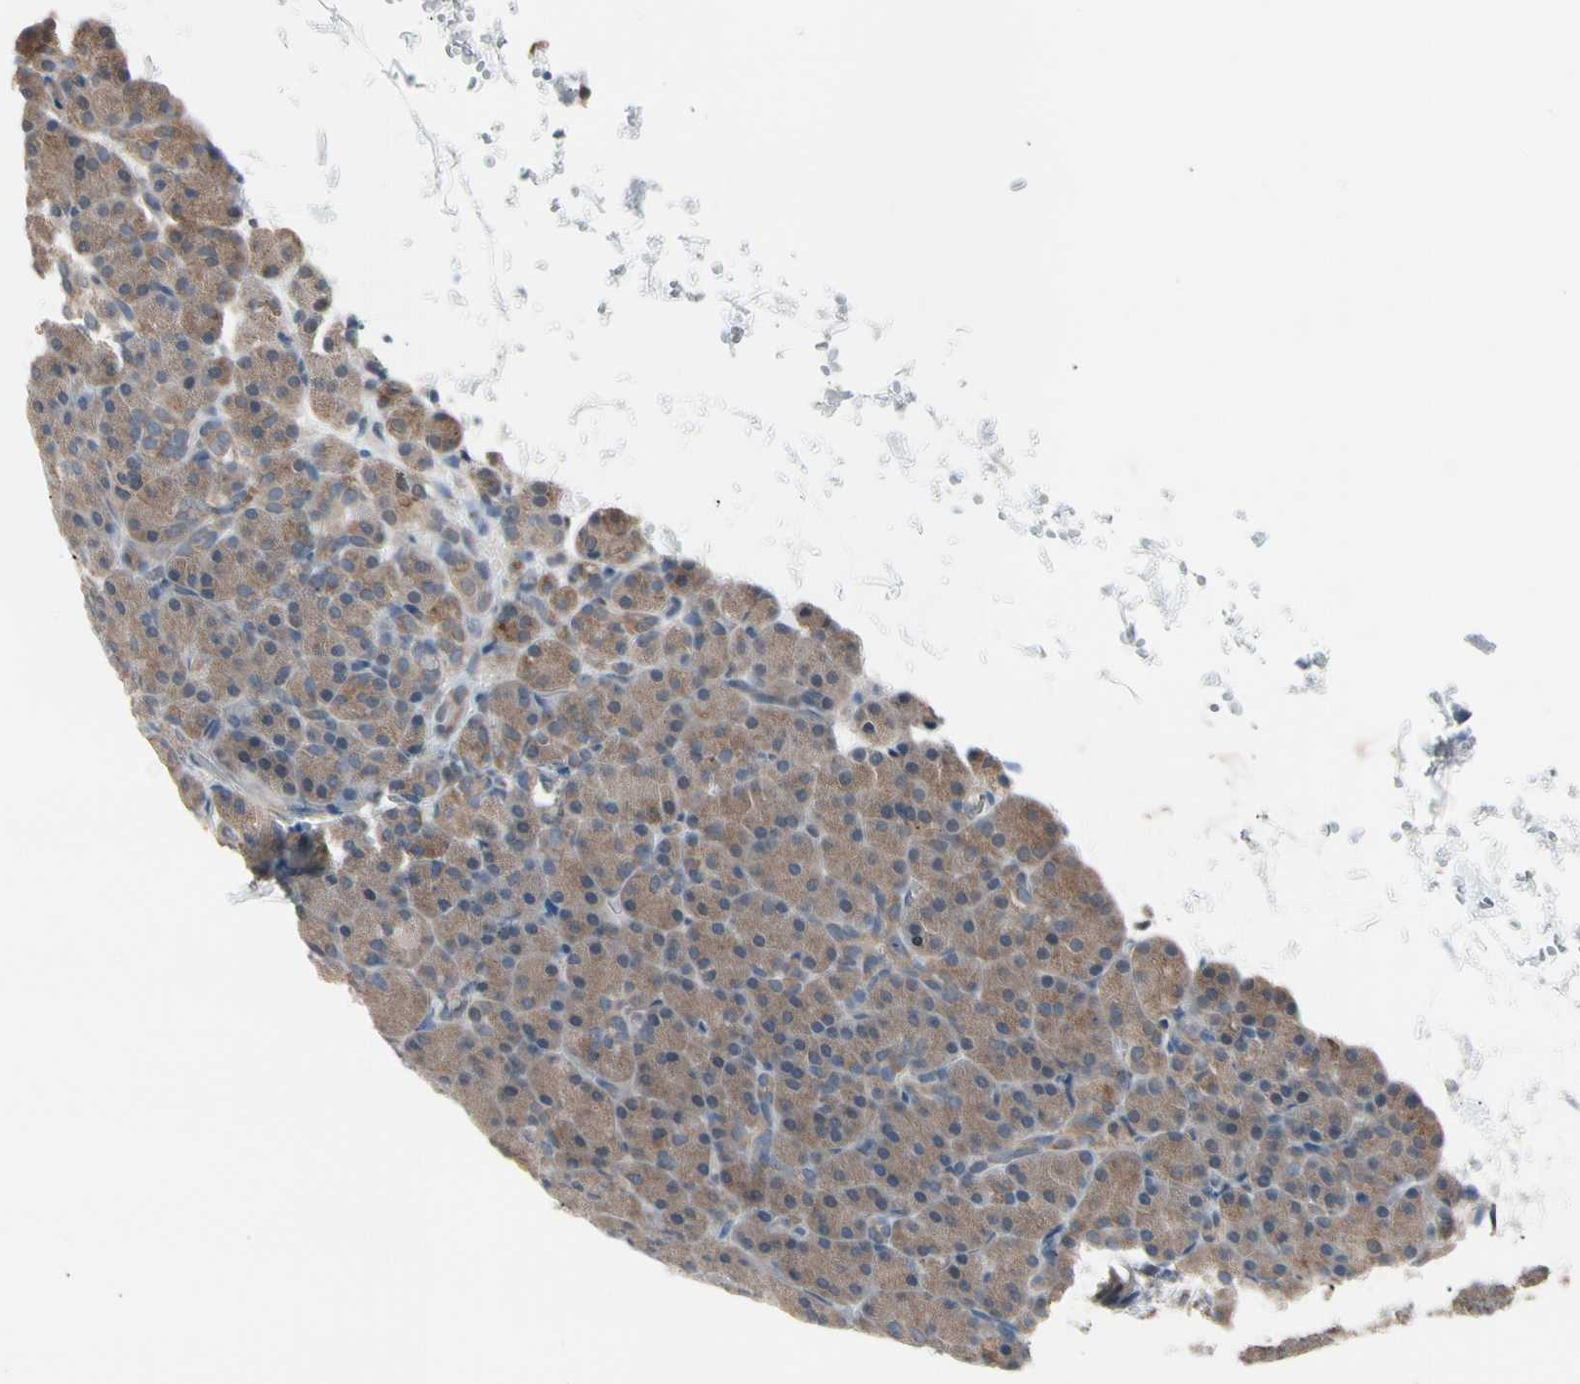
{"staining": {"intensity": "moderate", "quantity": ">75%", "location": "cytoplasmic/membranous"}, "tissue": "pancreas", "cell_type": "Exocrine glandular cells", "image_type": "normal", "snomed": [{"axis": "morphology", "description": "Normal tissue, NOS"}, {"axis": "topography", "description": "Pancreas"}], "caption": "The immunohistochemical stain highlights moderate cytoplasmic/membranous expression in exocrine glandular cells of unremarkable pancreas. (DAB (3,3'-diaminobenzidine) IHC, brown staining for protein, blue staining for nuclei).", "gene": "ENSG00000256646", "patient": {"sex": "female", "age": 43}}